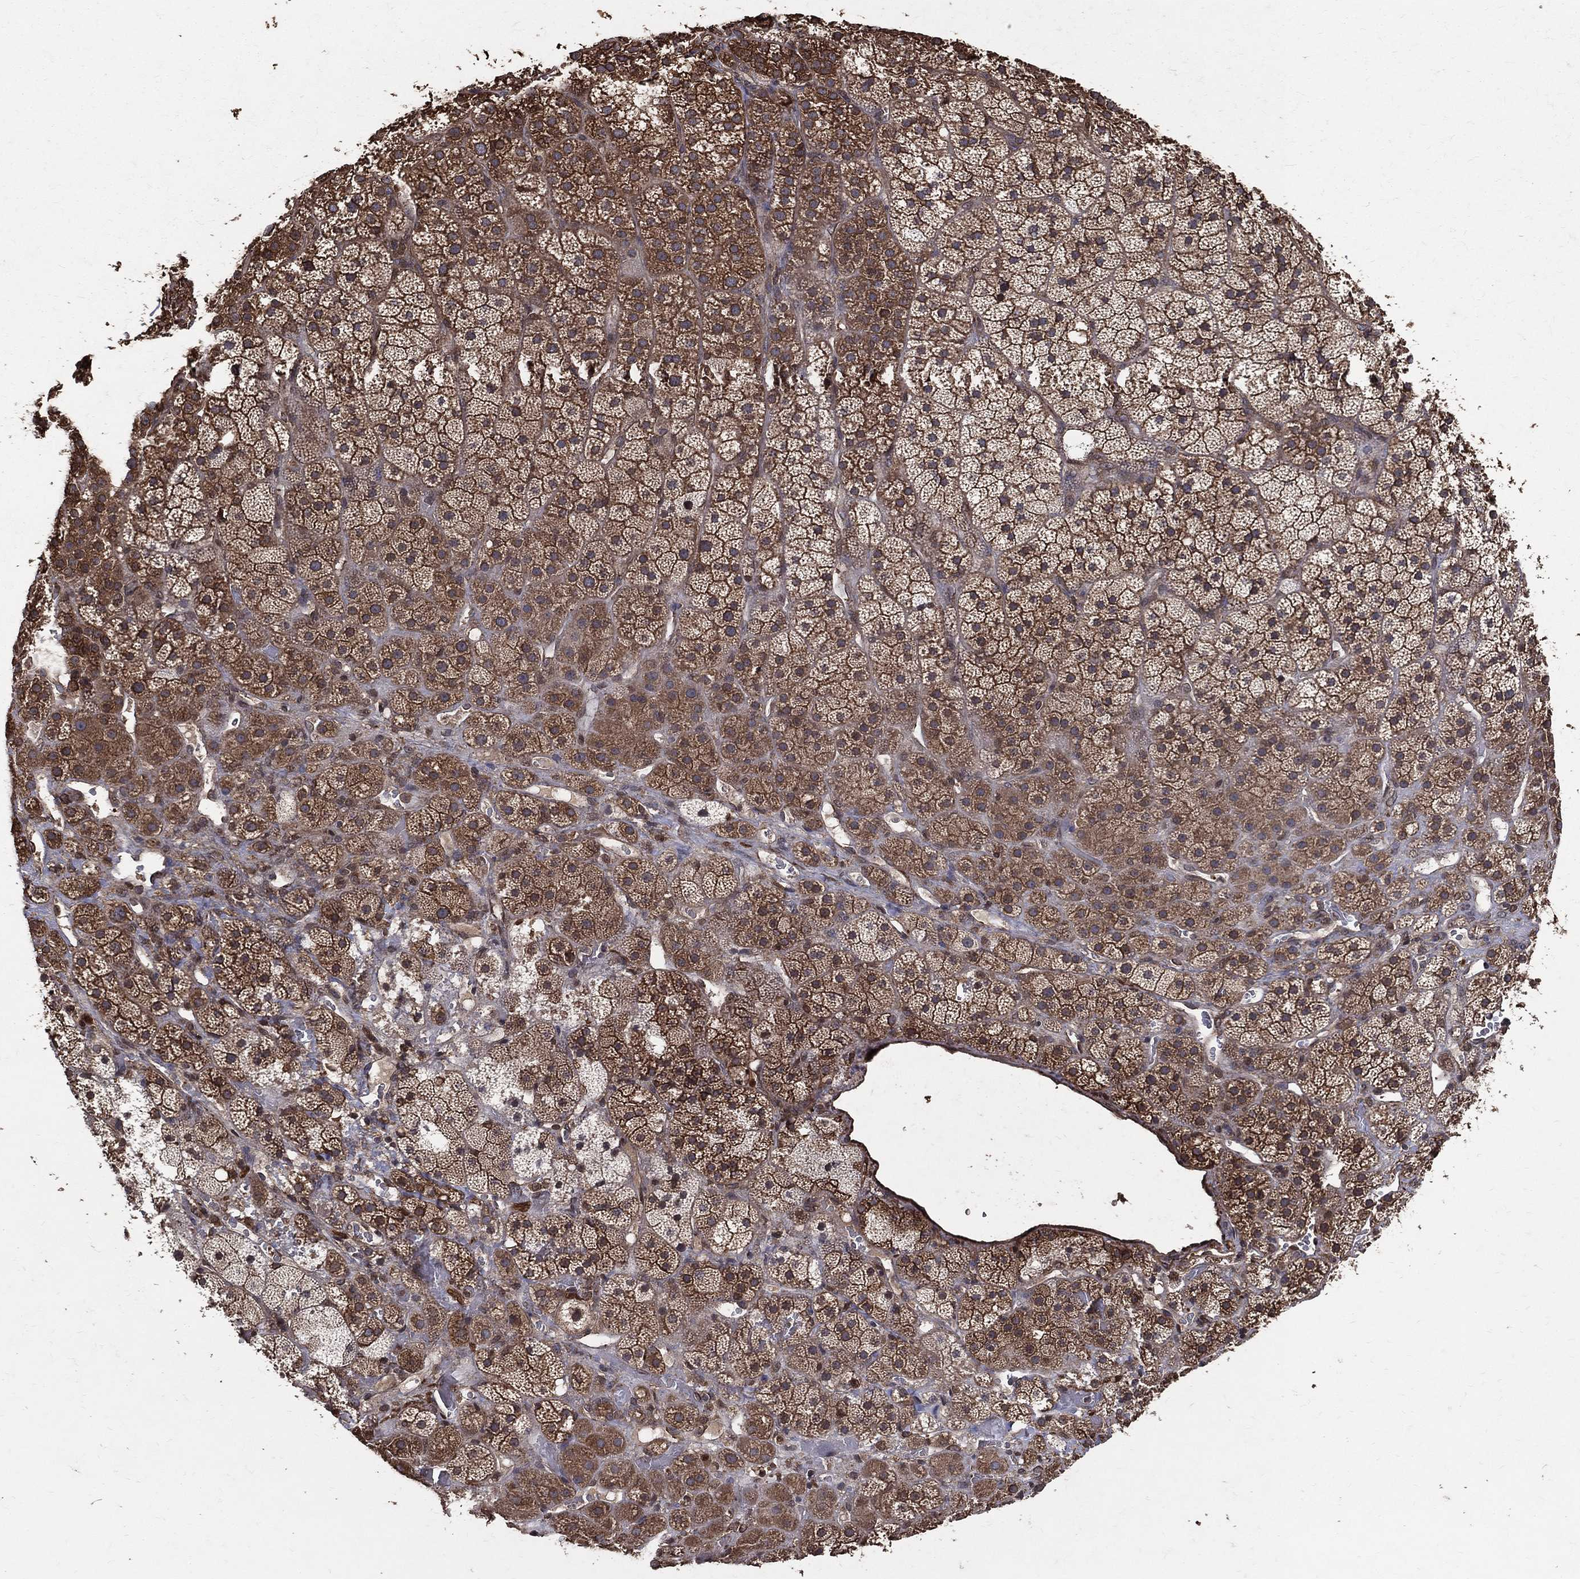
{"staining": {"intensity": "moderate", "quantity": ">75%", "location": "cytoplasmic/membranous"}, "tissue": "adrenal gland", "cell_type": "Glandular cells", "image_type": "normal", "snomed": [{"axis": "morphology", "description": "Normal tissue, NOS"}, {"axis": "topography", "description": "Adrenal gland"}], "caption": "Brown immunohistochemical staining in benign adrenal gland shows moderate cytoplasmic/membranous positivity in about >75% of glandular cells.", "gene": "DPYSL2", "patient": {"sex": "male", "age": 57}}